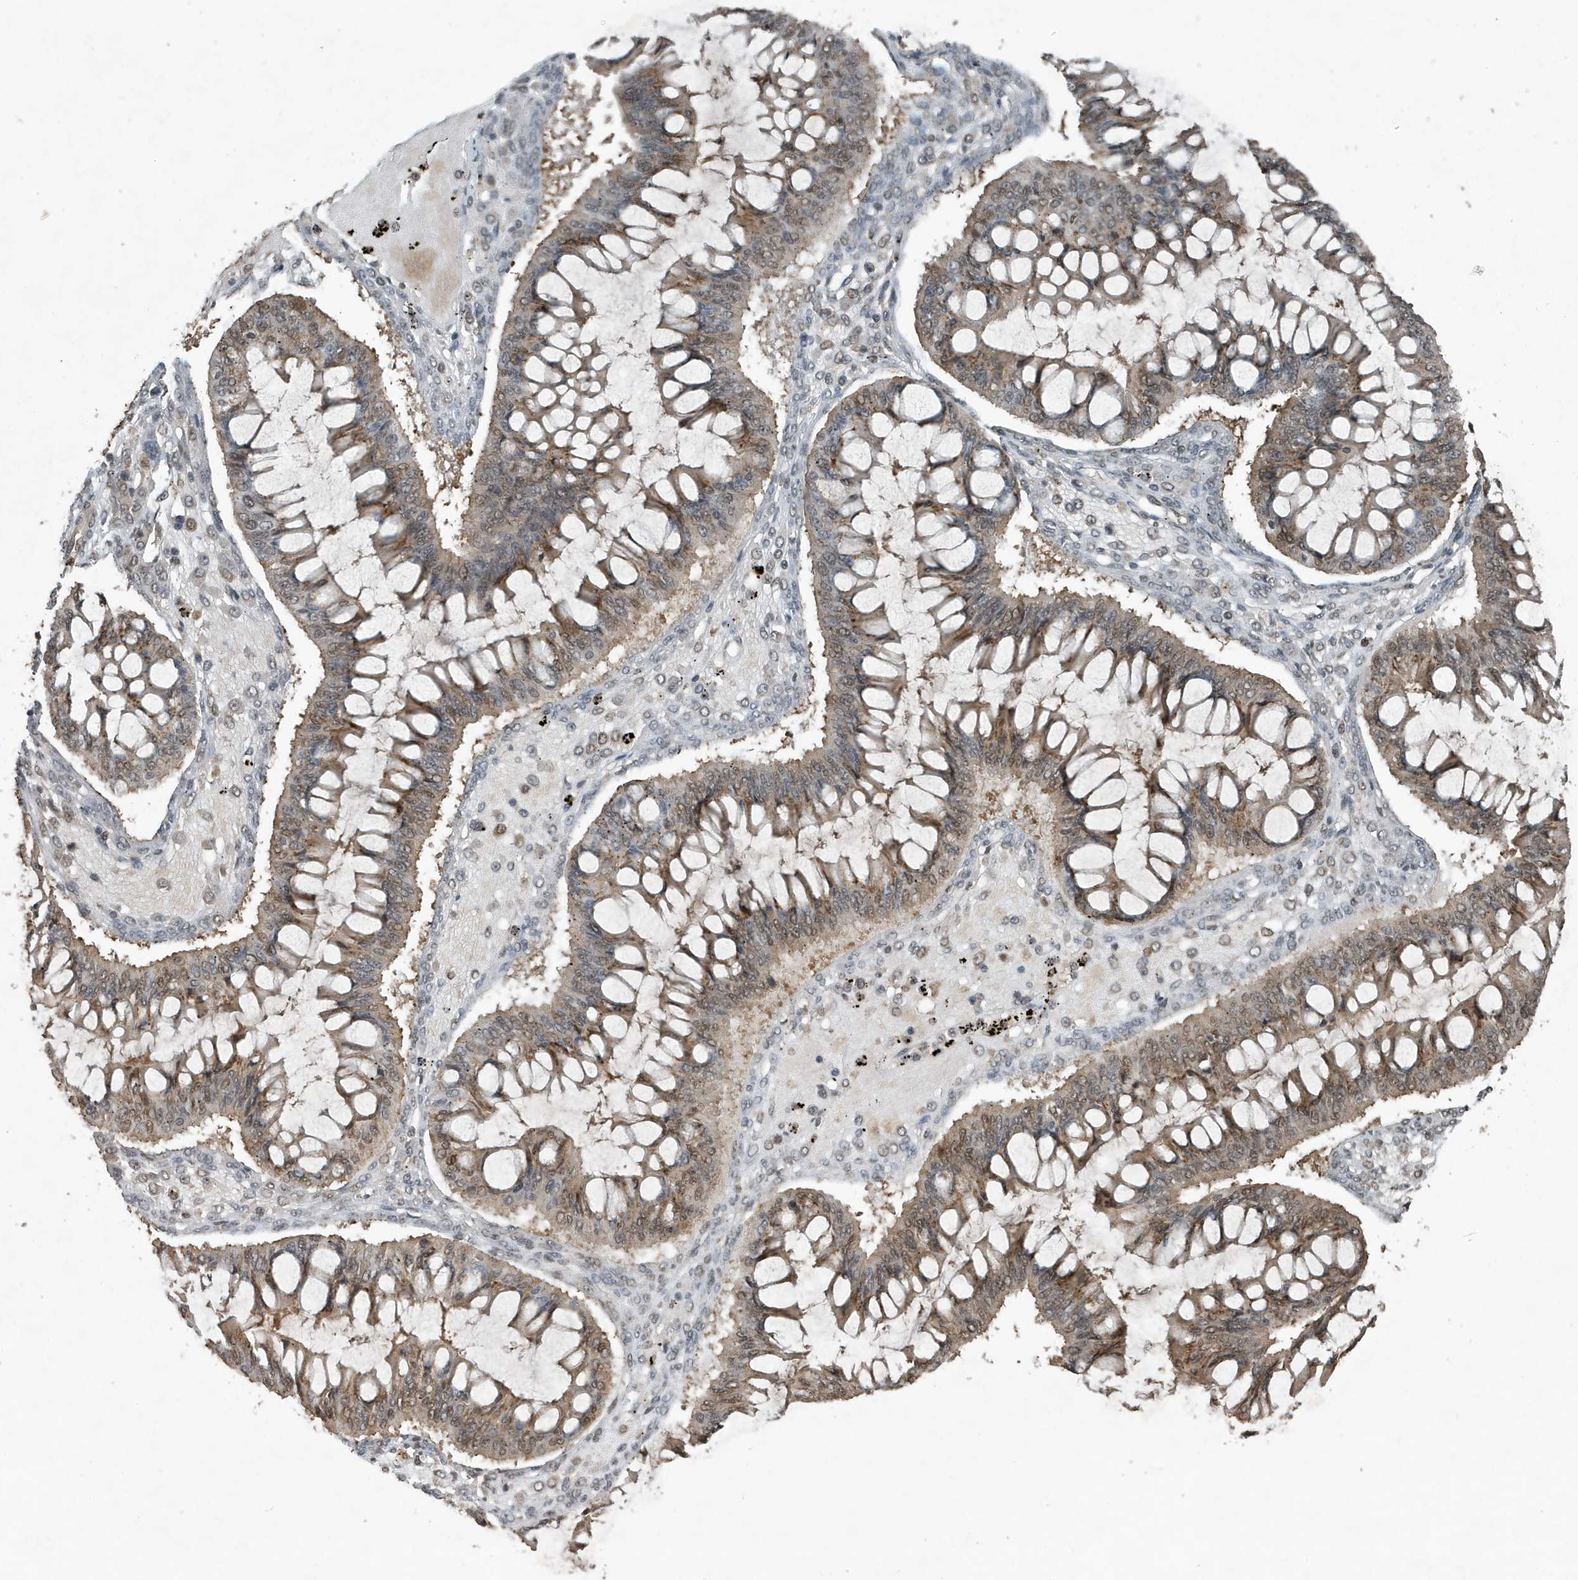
{"staining": {"intensity": "moderate", "quantity": "25%-75%", "location": "cytoplasmic/membranous,nuclear"}, "tissue": "ovarian cancer", "cell_type": "Tumor cells", "image_type": "cancer", "snomed": [{"axis": "morphology", "description": "Cystadenocarcinoma, mucinous, NOS"}, {"axis": "topography", "description": "Ovary"}], "caption": "Immunohistochemical staining of human mucinous cystadenocarcinoma (ovarian) reveals medium levels of moderate cytoplasmic/membranous and nuclear protein staining in approximately 25%-75% of tumor cells.", "gene": "HSPA1A", "patient": {"sex": "female", "age": 73}}